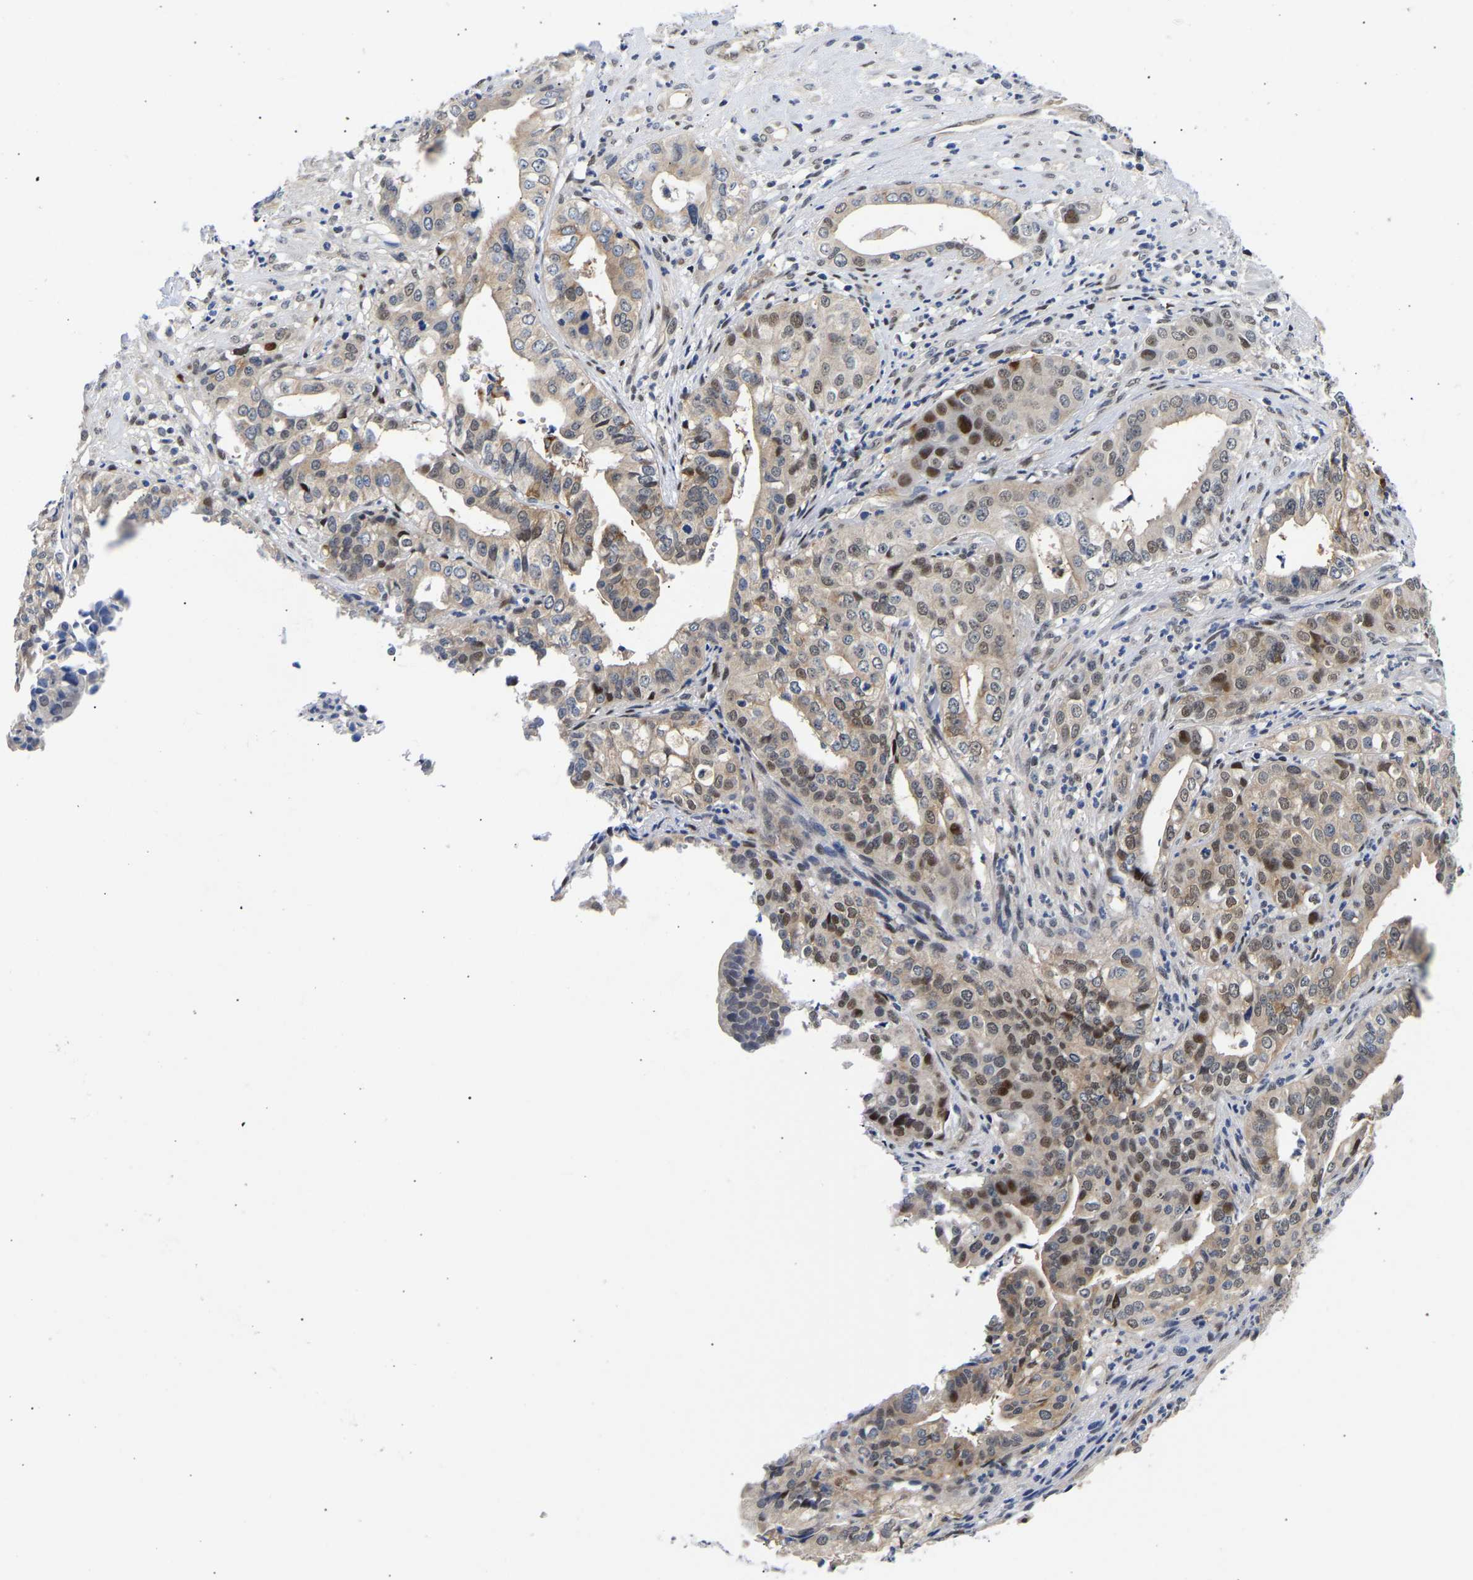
{"staining": {"intensity": "moderate", "quantity": "25%-75%", "location": "cytoplasmic/membranous,nuclear"}, "tissue": "liver cancer", "cell_type": "Tumor cells", "image_type": "cancer", "snomed": [{"axis": "morphology", "description": "Cholangiocarcinoma"}, {"axis": "topography", "description": "Liver"}], "caption": "Immunohistochemistry histopathology image of neoplastic tissue: liver cancer stained using immunohistochemistry (IHC) displays medium levels of moderate protein expression localized specifically in the cytoplasmic/membranous and nuclear of tumor cells, appearing as a cytoplasmic/membranous and nuclear brown color.", "gene": "PTRHD1", "patient": {"sex": "female", "age": 61}}